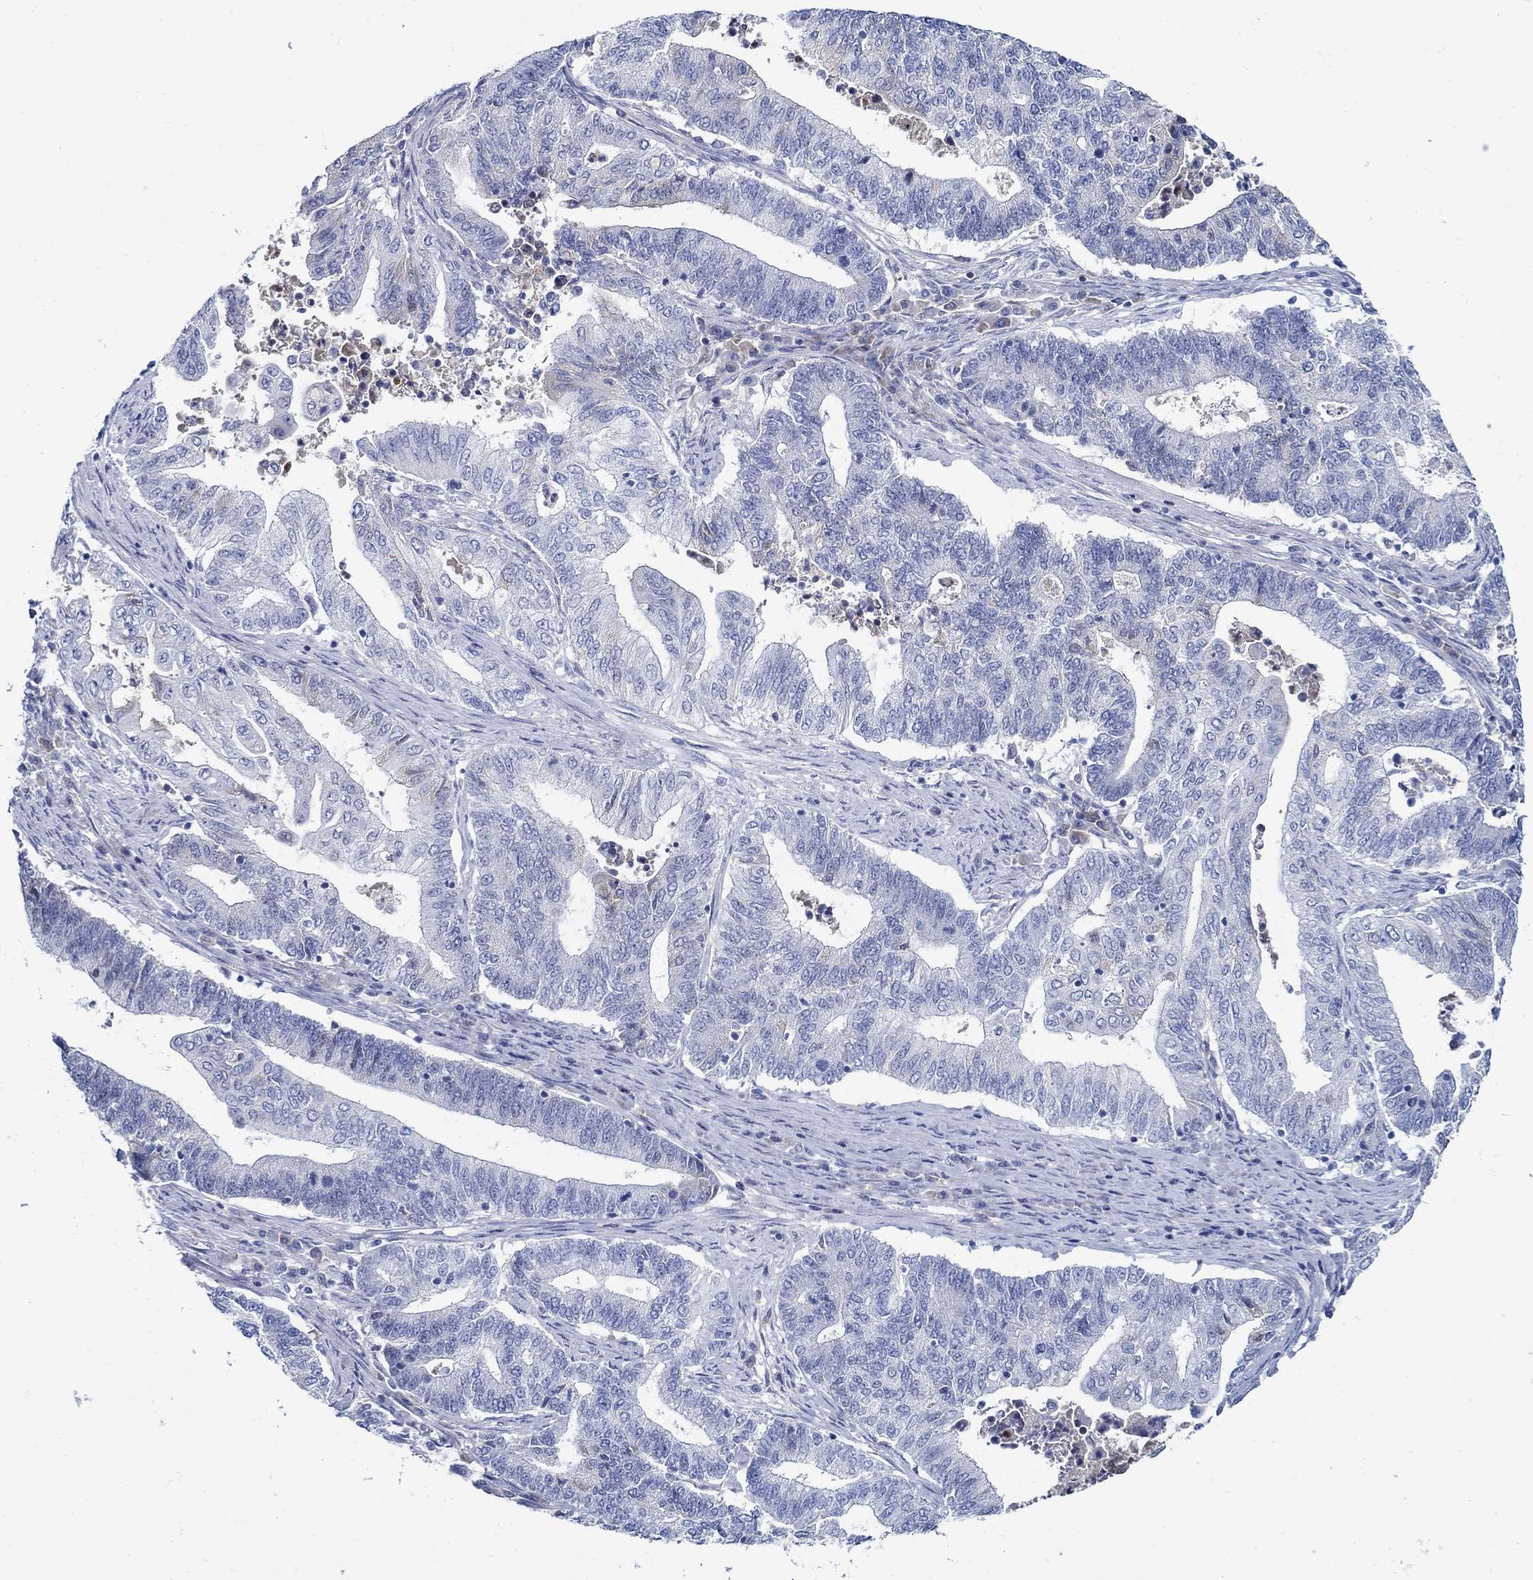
{"staining": {"intensity": "negative", "quantity": "none", "location": "none"}, "tissue": "endometrial cancer", "cell_type": "Tumor cells", "image_type": "cancer", "snomed": [{"axis": "morphology", "description": "Adenocarcinoma, NOS"}, {"axis": "topography", "description": "Uterus"}, {"axis": "topography", "description": "Endometrium"}], "caption": "A micrograph of human endometrial cancer is negative for staining in tumor cells.", "gene": "PAX9", "patient": {"sex": "female", "age": 54}}